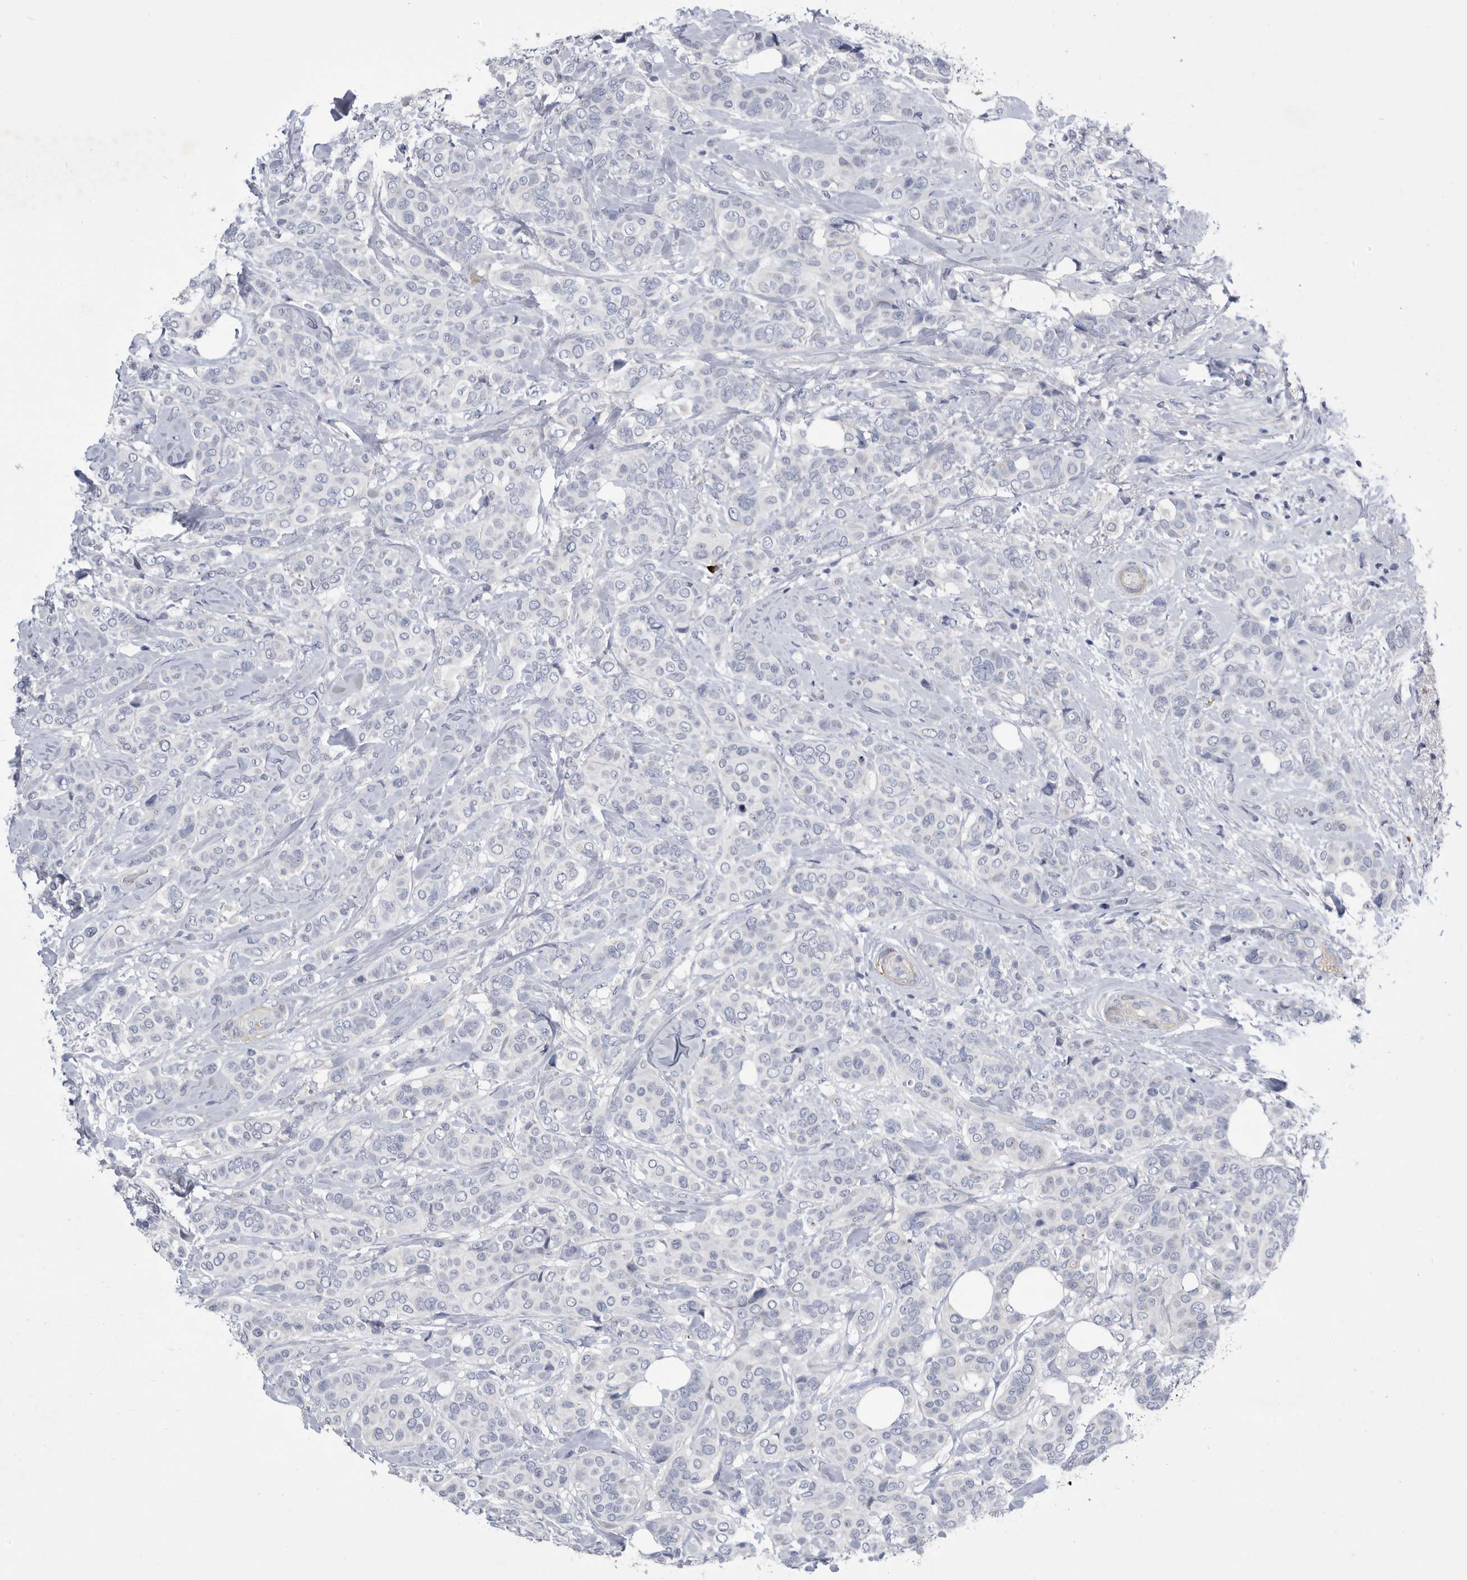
{"staining": {"intensity": "negative", "quantity": "none", "location": "none"}, "tissue": "breast cancer", "cell_type": "Tumor cells", "image_type": "cancer", "snomed": [{"axis": "morphology", "description": "Lobular carcinoma"}, {"axis": "topography", "description": "Breast"}], "caption": "This photomicrograph is of breast cancer stained with immunohistochemistry (IHC) to label a protein in brown with the nuclei are counter-stained blue. There is no positivity in tumor cells.", "gene": "BTBD6", "patient": {"sex": "female", "age": 51}}